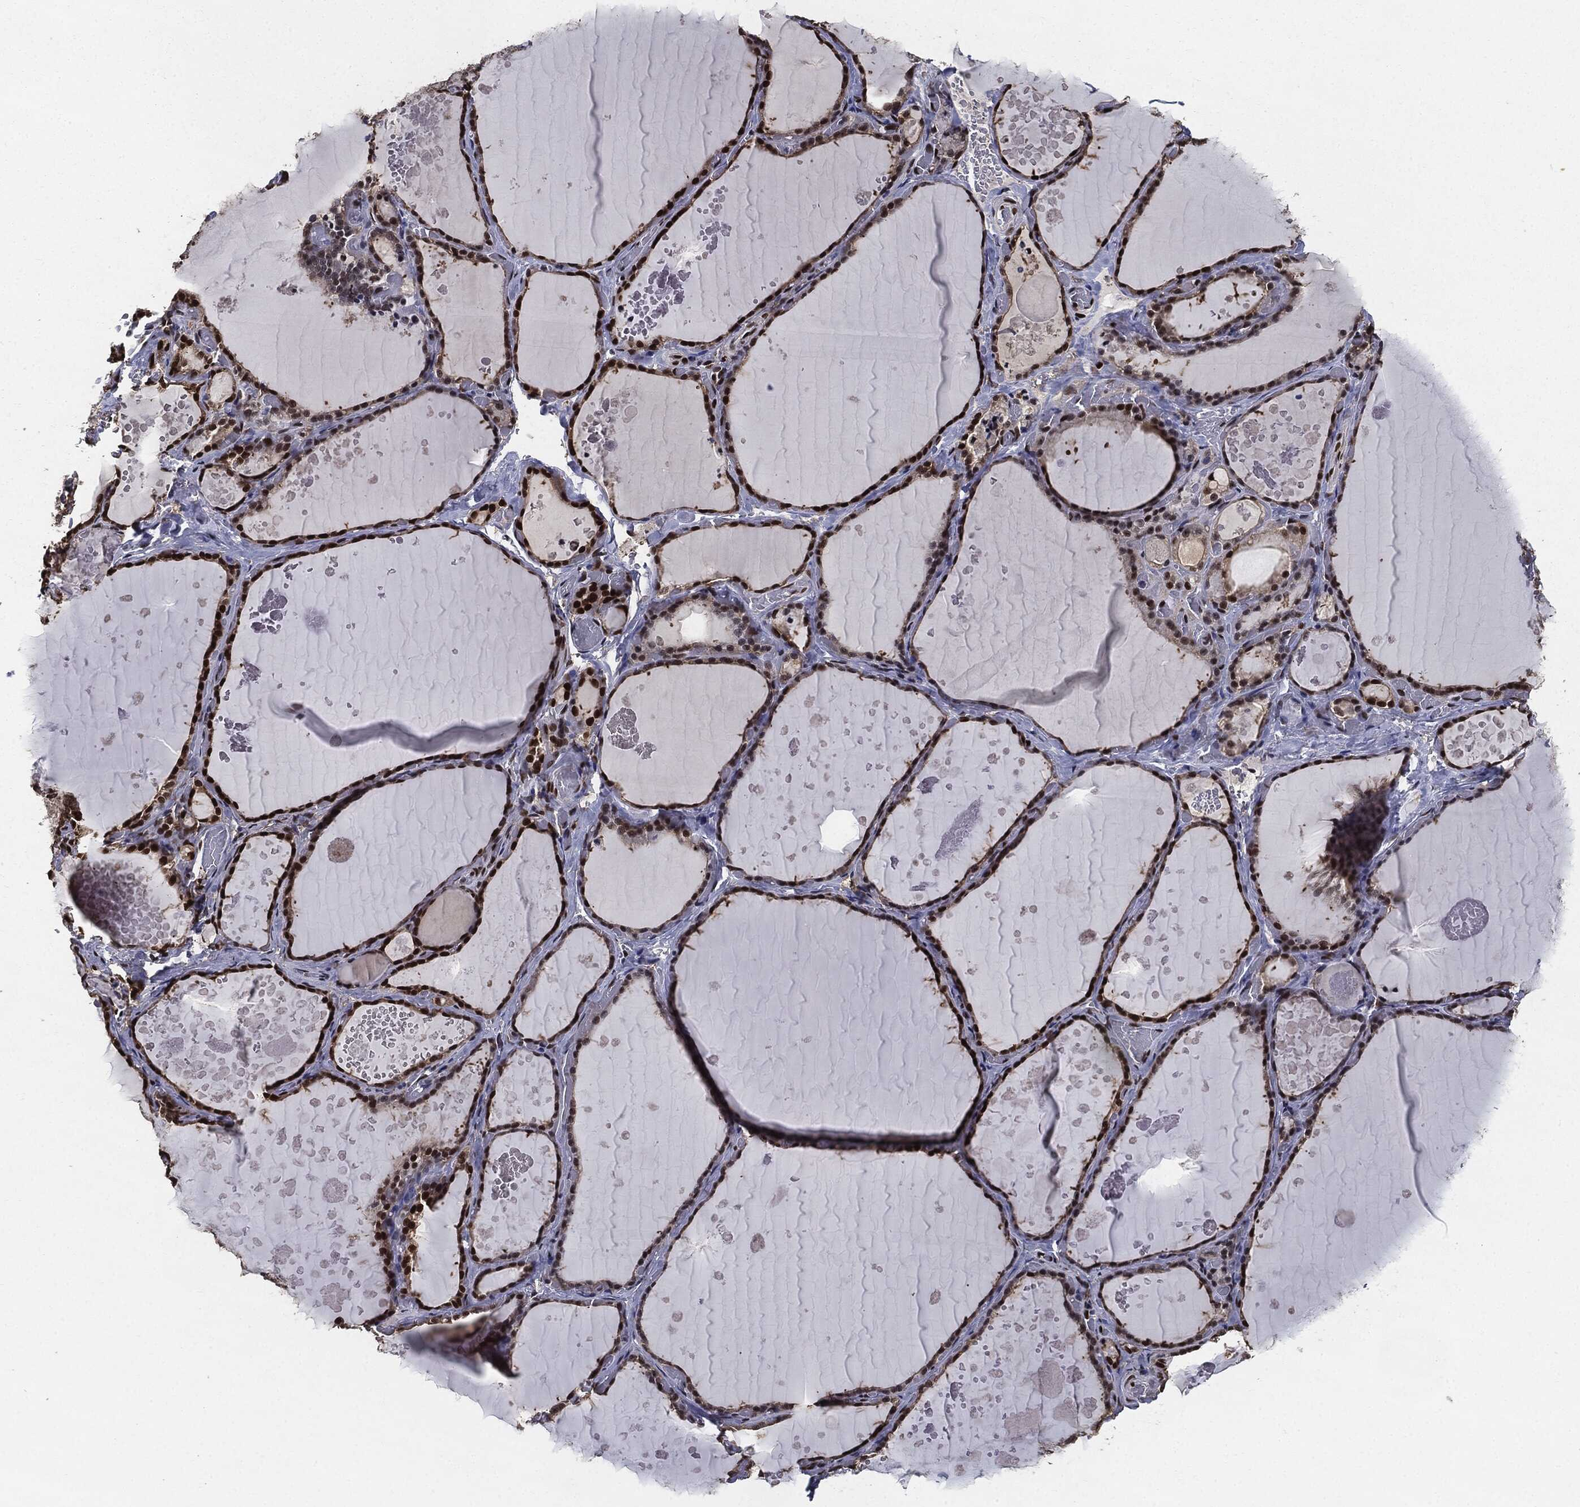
{"staining": {"intensity": "strong", "quantity": ">75%", "location": "nuclear"}, "tissue": "thyroid gland", "cell_type": "Glandular cells", "image_type": "normal", "snomed": [{"axis": "morphology", "description": "Normal tissue, NOS"}, {"axis": "topography", "description": "Thyroid gland"}], "caption": "Immunohistochemical staining of normal human thyroid gland shows >75% levels of strong nuclear protein staining in about >75% of glandular cells. (DAB = brown stain, brightfield microscopy at high magnification).", "gene": "JUN", "patient": {"sex": "female", "age": 56}}